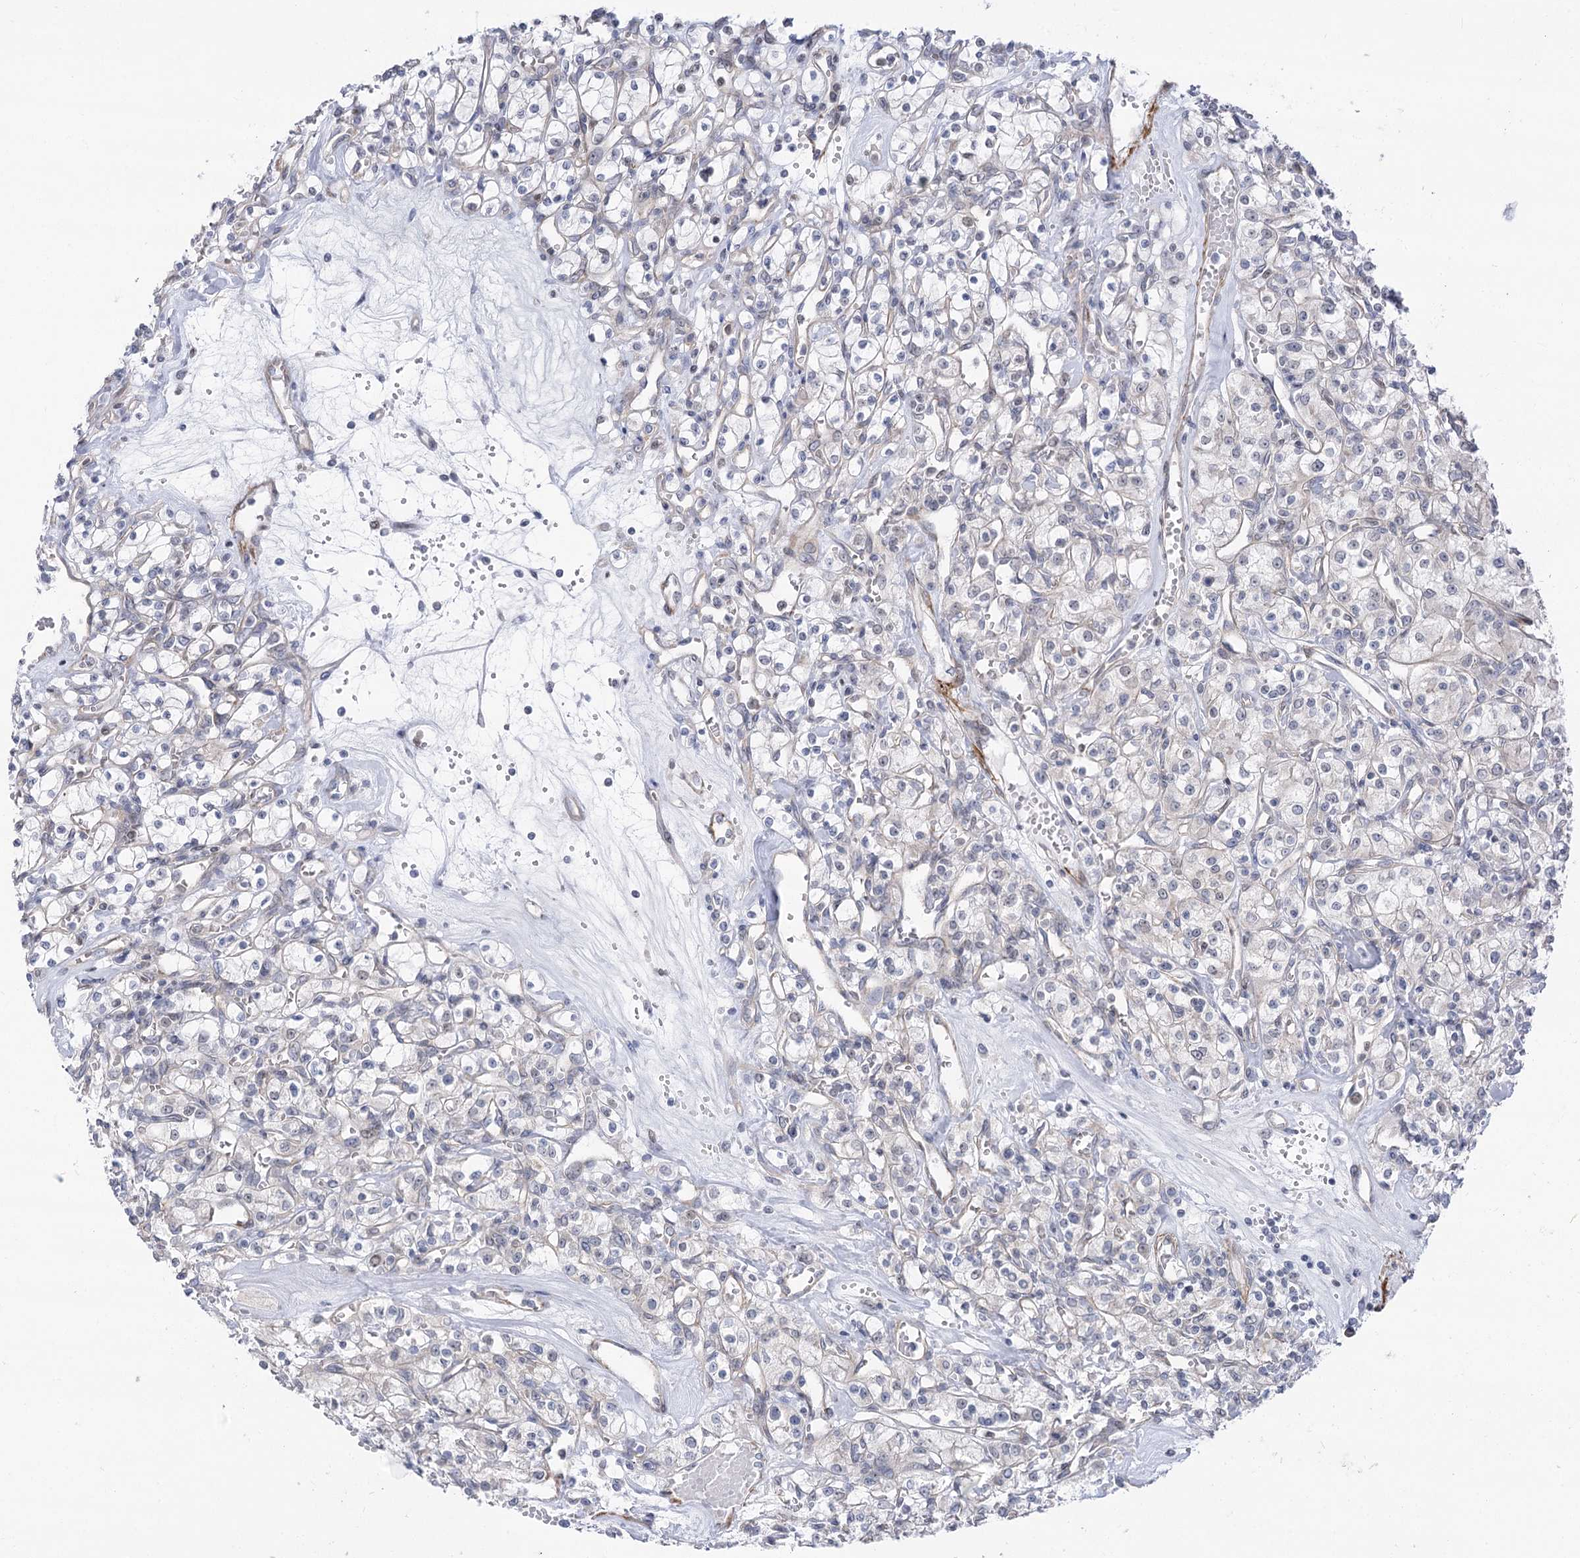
{"staining": {"intensity": "moderate", "quantity": "<25%", "location": "nuclear"}, "tissue": "renal cancer", "cell_type": "Tumor cells", "image_type": "cancer", "snomed": [{"axis": "morphology", "description": "Adenocarcinoma, NOS"}, {"axis": "topography", "description": "Kidney"}], "caption": "Renal cancer stained with DAB (3,3'-diaminobenzidine) immunohistochemistry demonstrates low levels of moderate nuclear expression in approximately <25% of tumor cells. (DAB = brown stain, brightfield microscopy at high magnification).", "gene": "ARSI", "patient": {"sex": "female", "age": 59}}